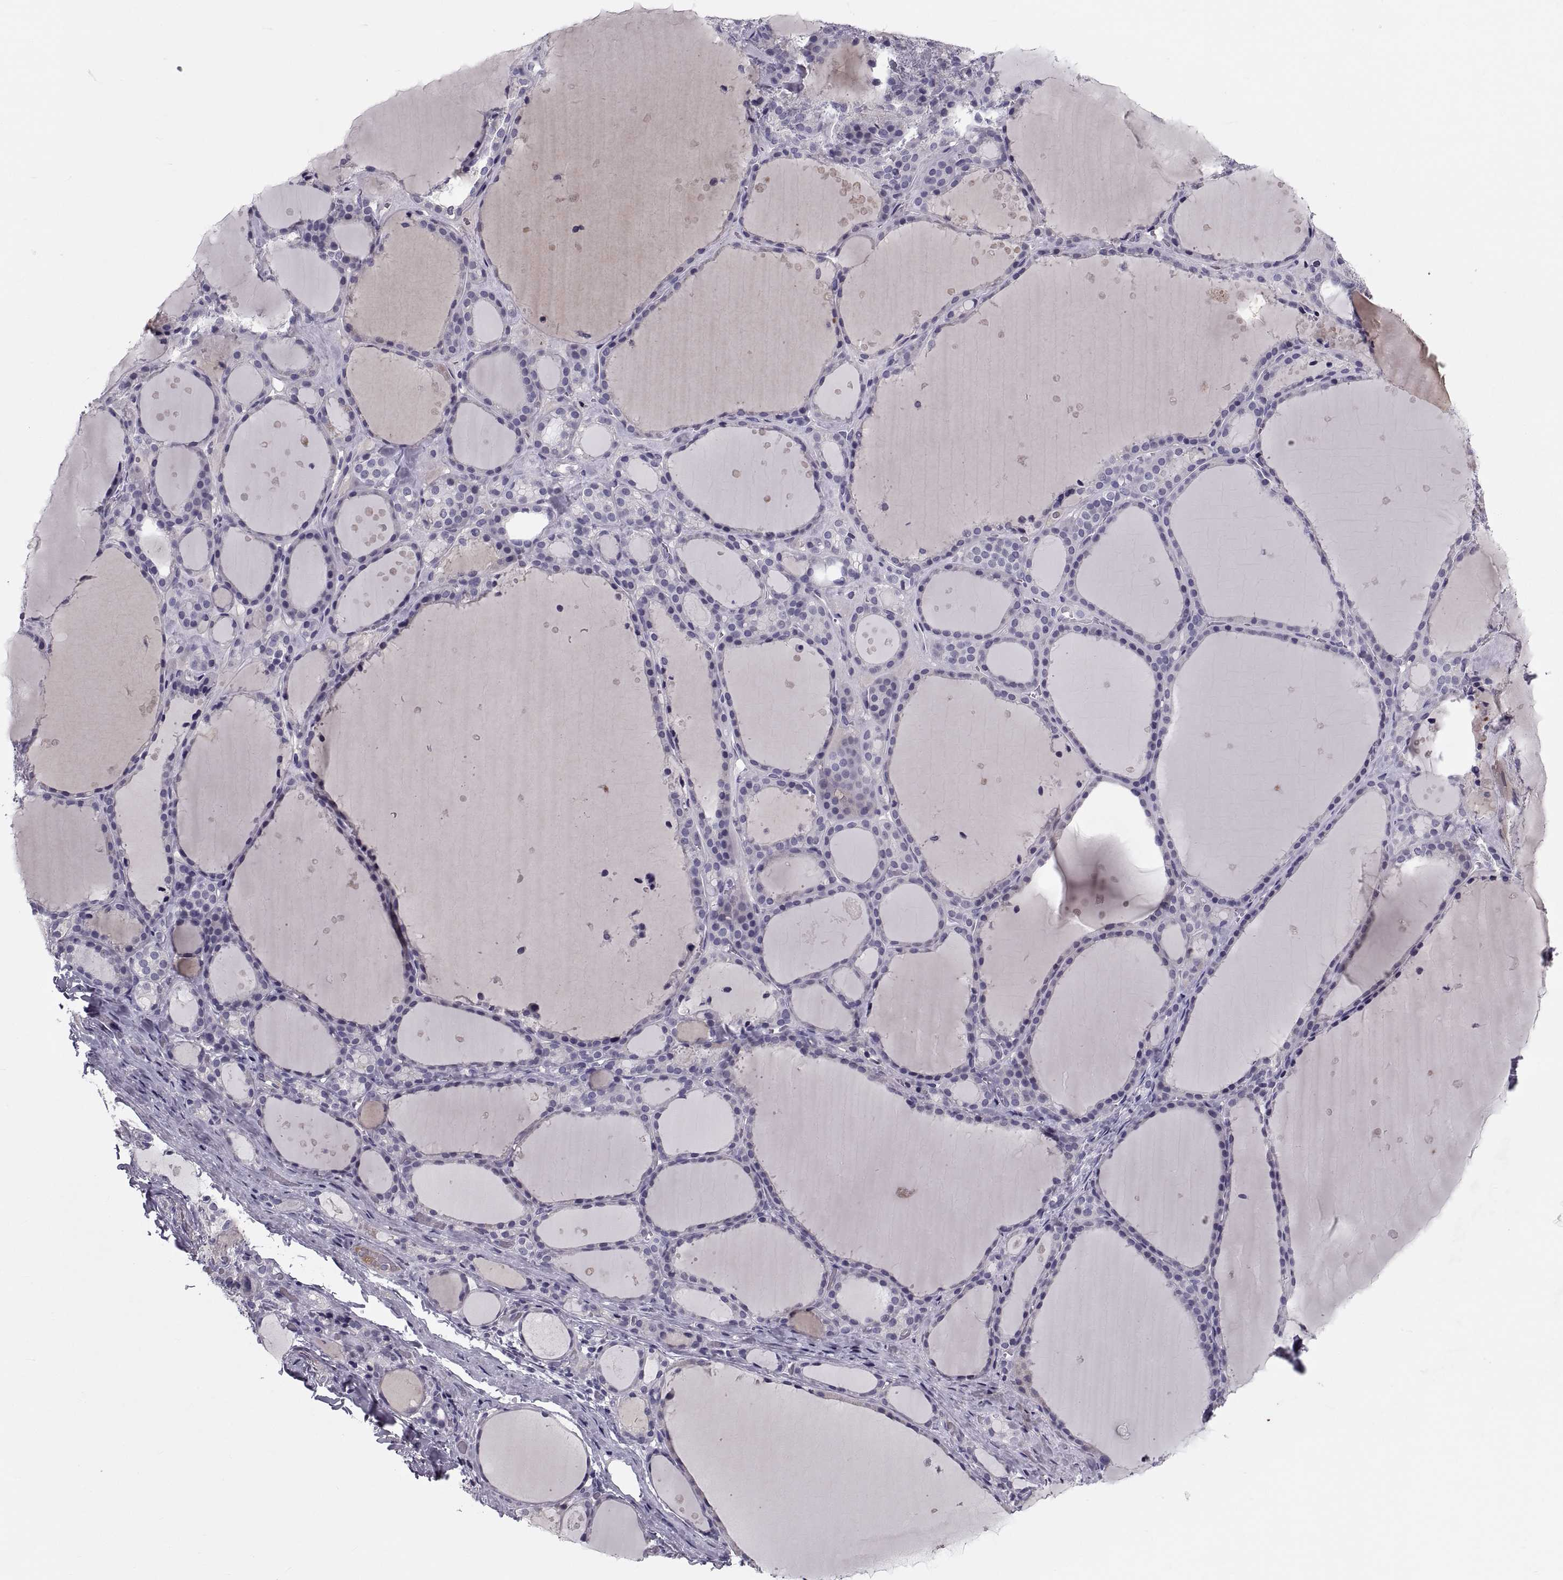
{"staining": {"intensity": "negative", "quantity": "none", "location": "none"}, "tissue": "thyroid gland", "cell_type": "Glandular cells", "image_type": "normal", "snomed": [{"axis": "morphology", "description": "Normal tissue, NOS"}, {"axis": "topography", "description": "Thyroid gland"}], "caption": "IHC image of normal thyroid gland: thyroid gland stained with DAB reveals no significant protein positivity in glandular cells. The staining is performed using DAB brown chromogen with nuclei counter-stained in using hematoxylin.", "gene": "PDZRN4", "patient": {"sex": "male", "age": 68}}